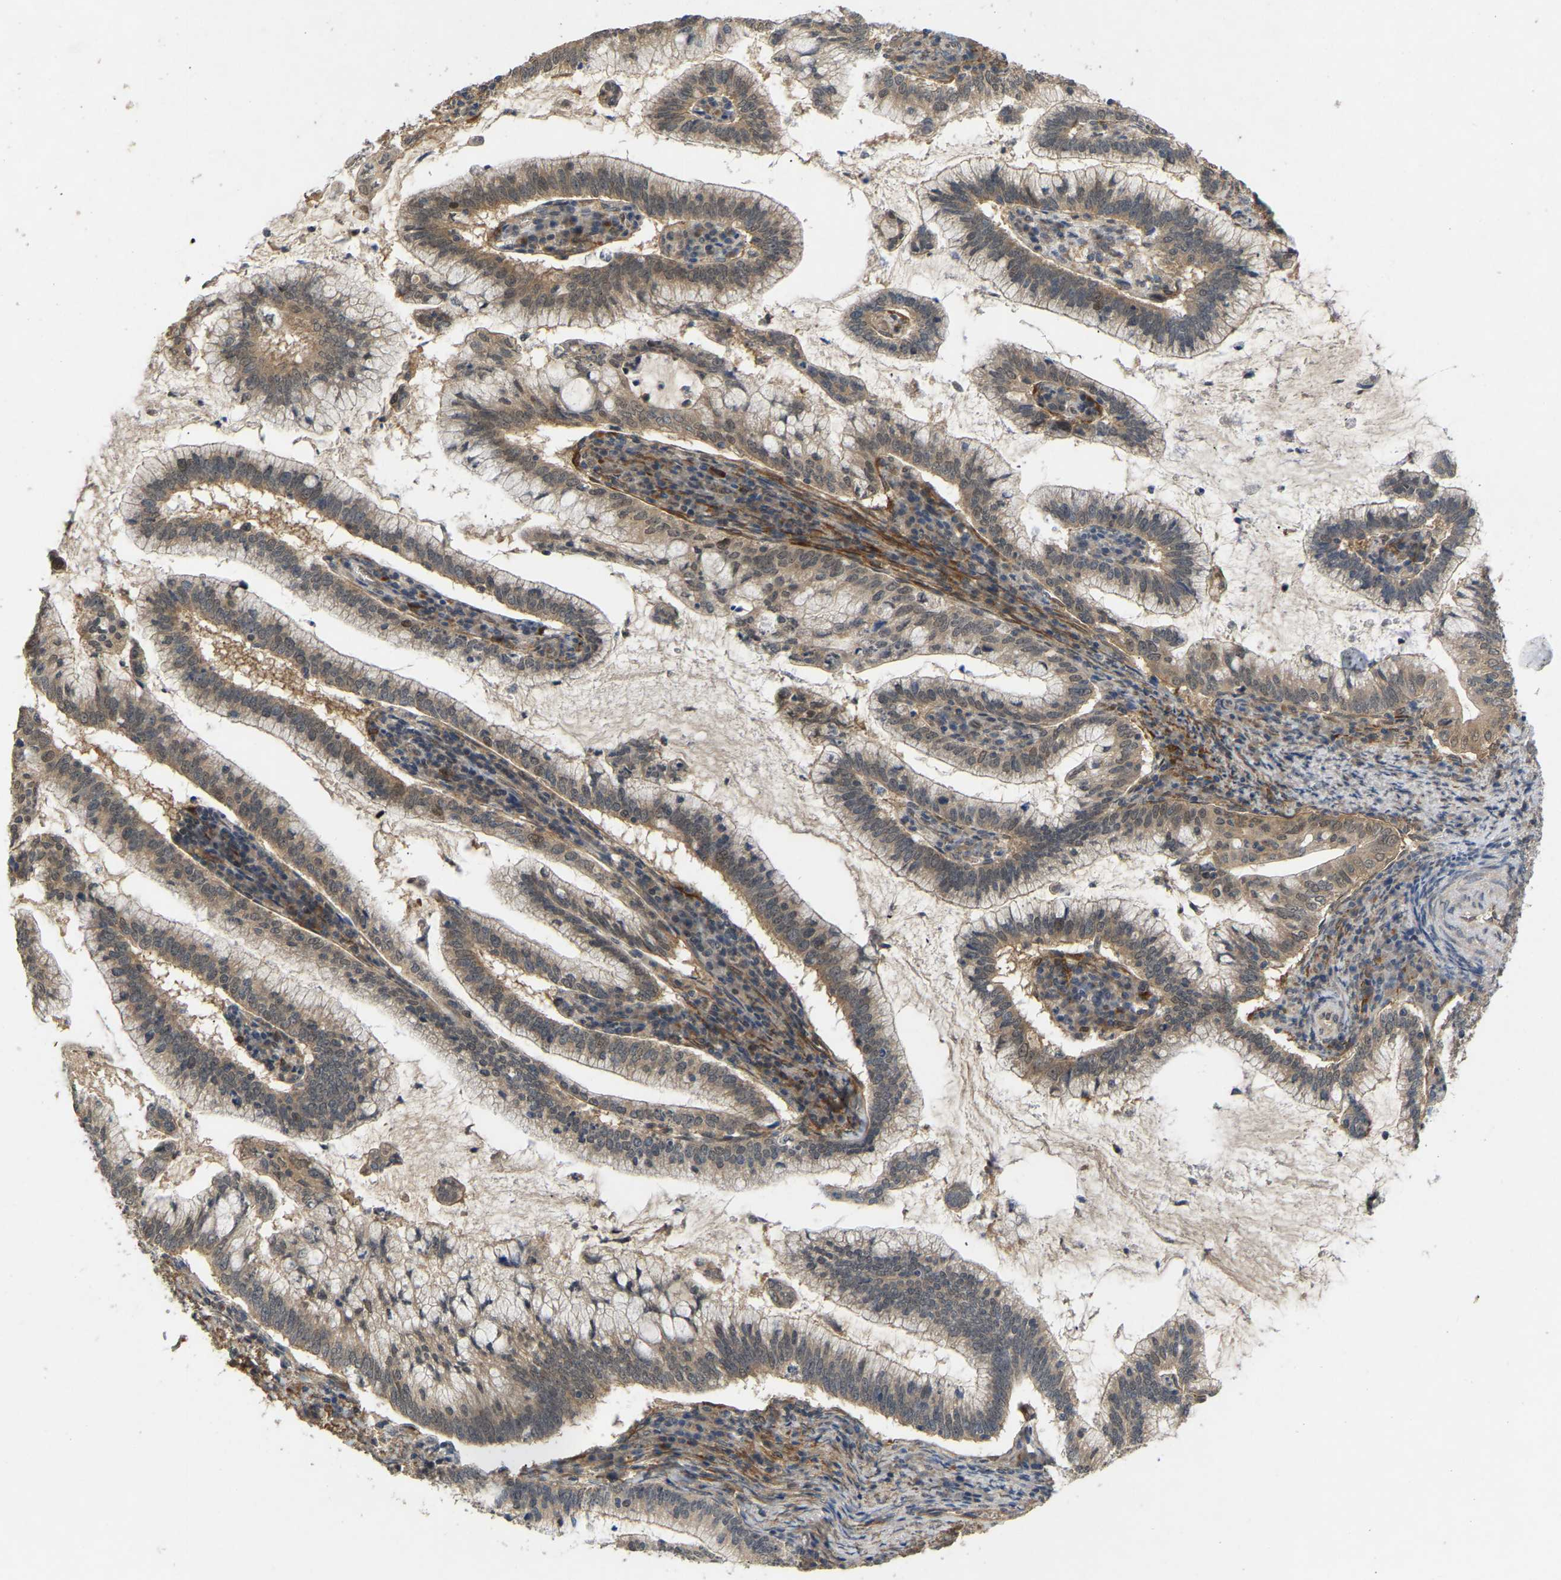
{"staining": {"intensity": "weak", "quantity": ">75%", "location": "cytoplasmic/membranous"}, "tissue": "cervical cancer", "cell_type": "Tumor cells", "image_type": "cancer", "snomed": [{"axis": "morphology", "description": "Adenocarcinoma, NOS"}, {"axis": "topography", "description": "Cervix"}], "caption": "Immunohistochemical staining of adenocarcinoma (cervical) exhibits low levels of weak cytoplasmic/membranous expression in about >75% of tumor cells.", "gene": "LIMK2", "patient": {"sex": "female", "age": 36}}